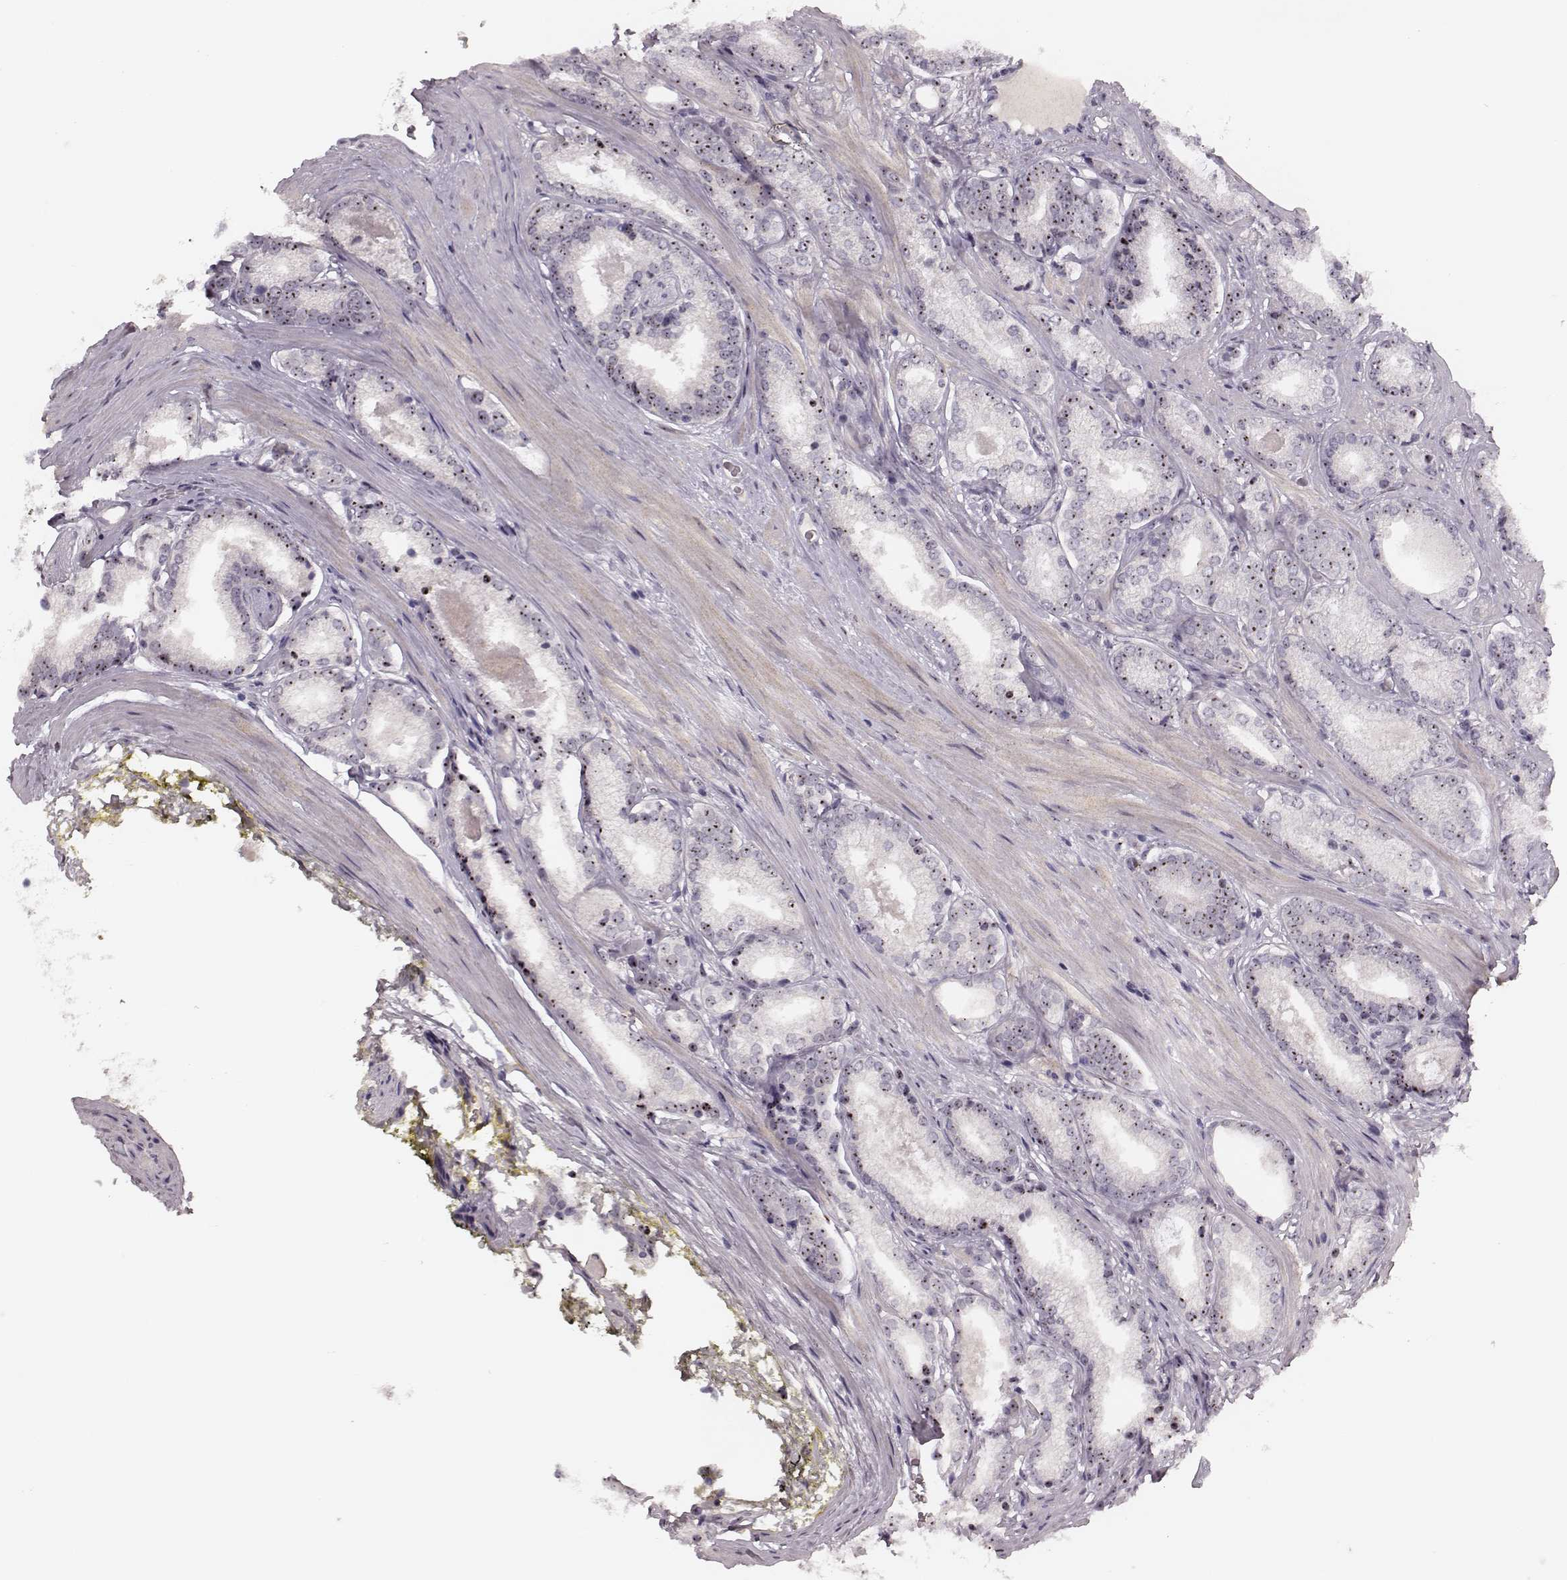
{"staining": {"intensity": "moderate", "quantity": ">75%", "location": "nuclear"}, "tissue": "prostate cancer", "cell_type": "Tumor cells", "image_type": "cancer", "snomed": [{"axis": "morphology", "description": "Adenocarcinoma, Low grade"}, {"axis": "topography", "description": "Prostate"}], "caption": "A brown stain highlights moderate nuclear expression of a protein in prostate cancer (adenocarcinoma (low-grade)) tumor cells. The protein of interest is shown in brown color, while the nuclei are stained blue.", "gene": "NOP56", "patient": {"sex": "male", "age": 56}}